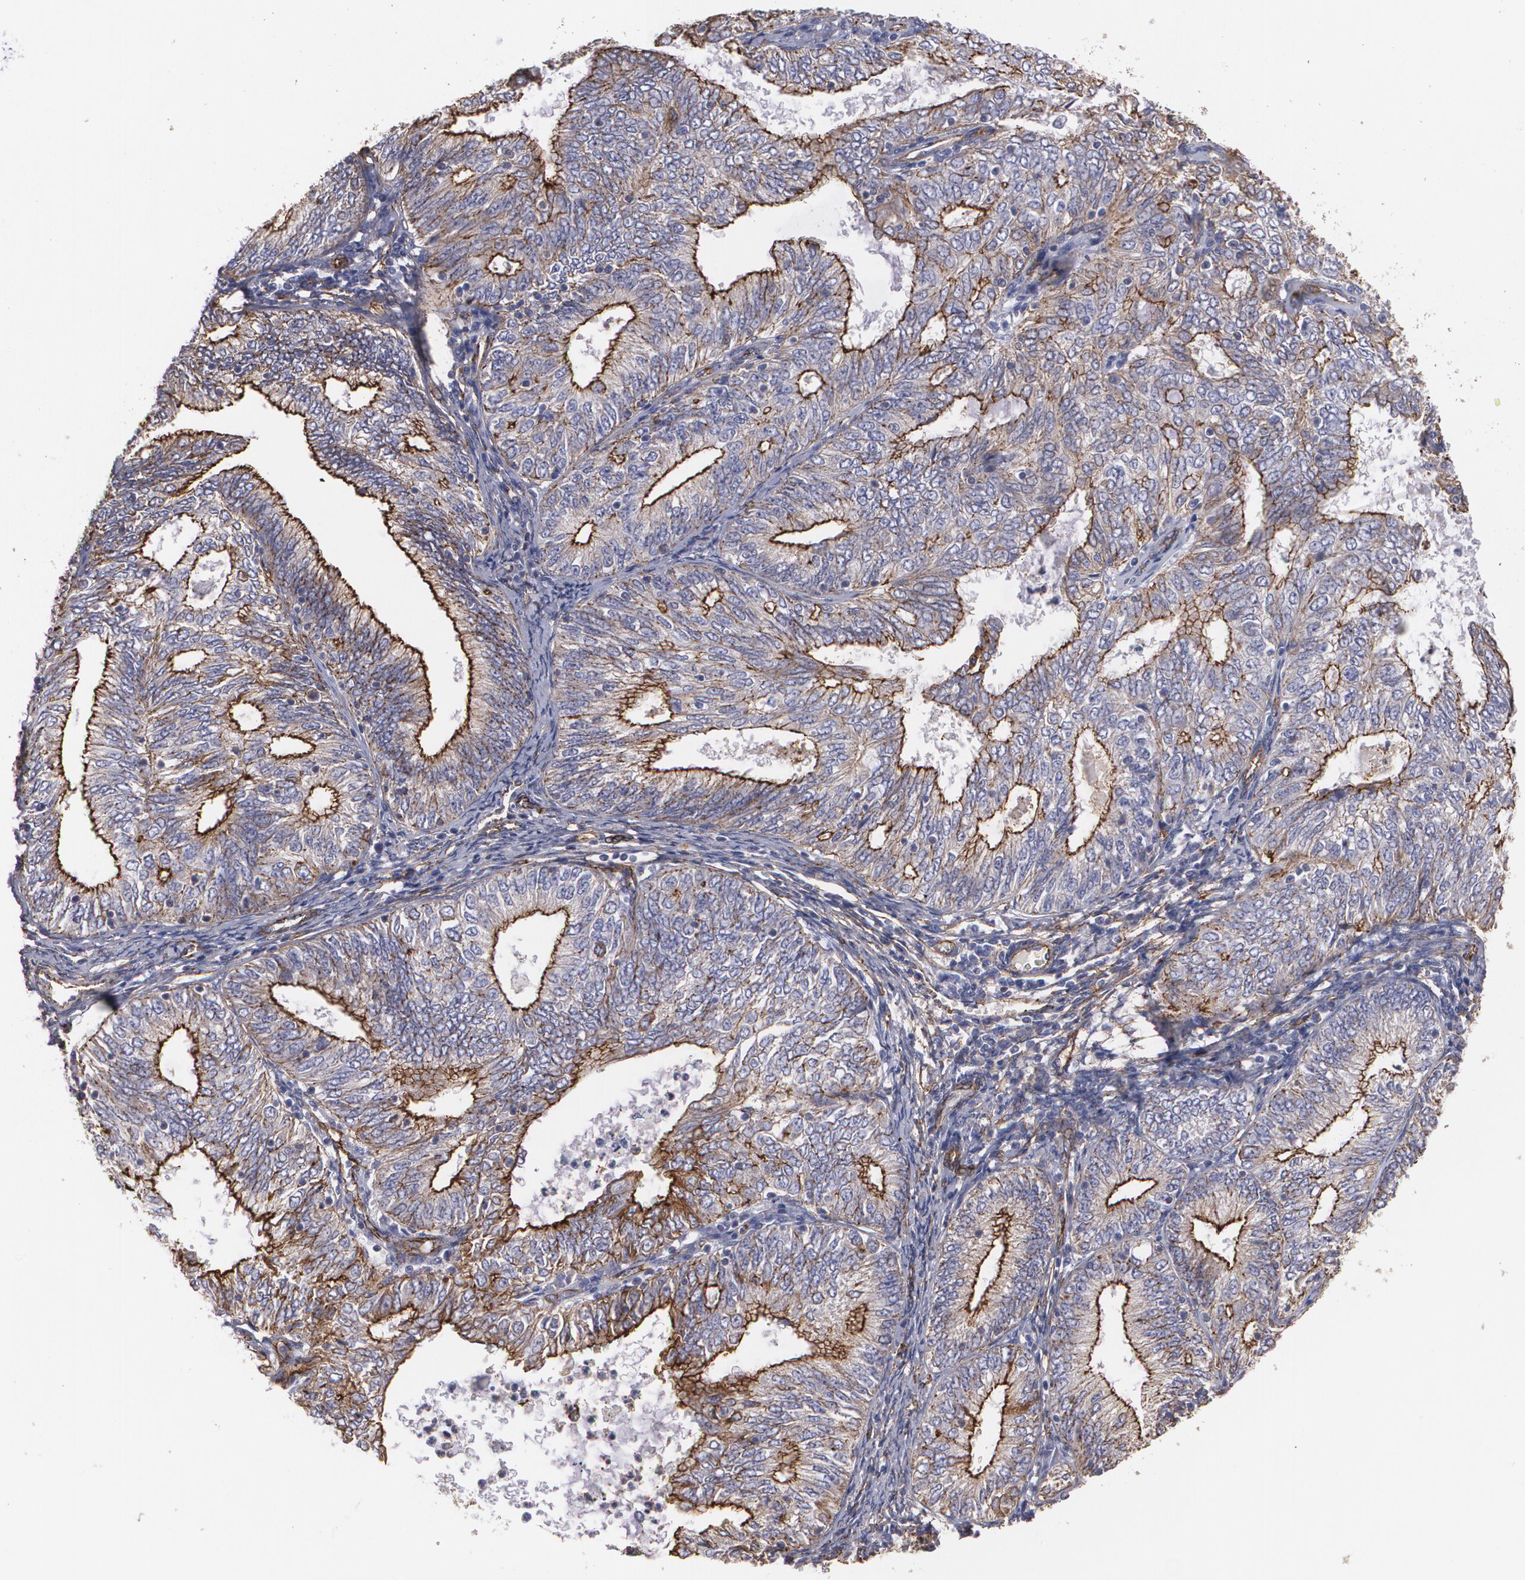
{"staining": {"intensity": "weak", "quantity": ">75%", "location": "cytoplasmic/membranous"}, "tissue": "endometrial cancer", "cell_type": "Tumor cells", "image_type": "cancer", "snomed": [{"axis": "morphology", "description": "Adenocarcinoma, NOS"}, {"axis": "topography", "description": "Endometrium"}], "caption": "High-magnification brightfield microscopy of endometrial adenocarcinoma stained with DAB (brown) and counterstained with hematoxylin (blue). tumor cells exhibit weak cytoplasmic/membranous expression is appreciated in approximately>75% of cells. (DAB (3,3'-diaminobenzidine) = brown stain, brightfield microscopy at high magnification).", "gene": "TJP1", "patient": {"sex": "female", "age": 69}}